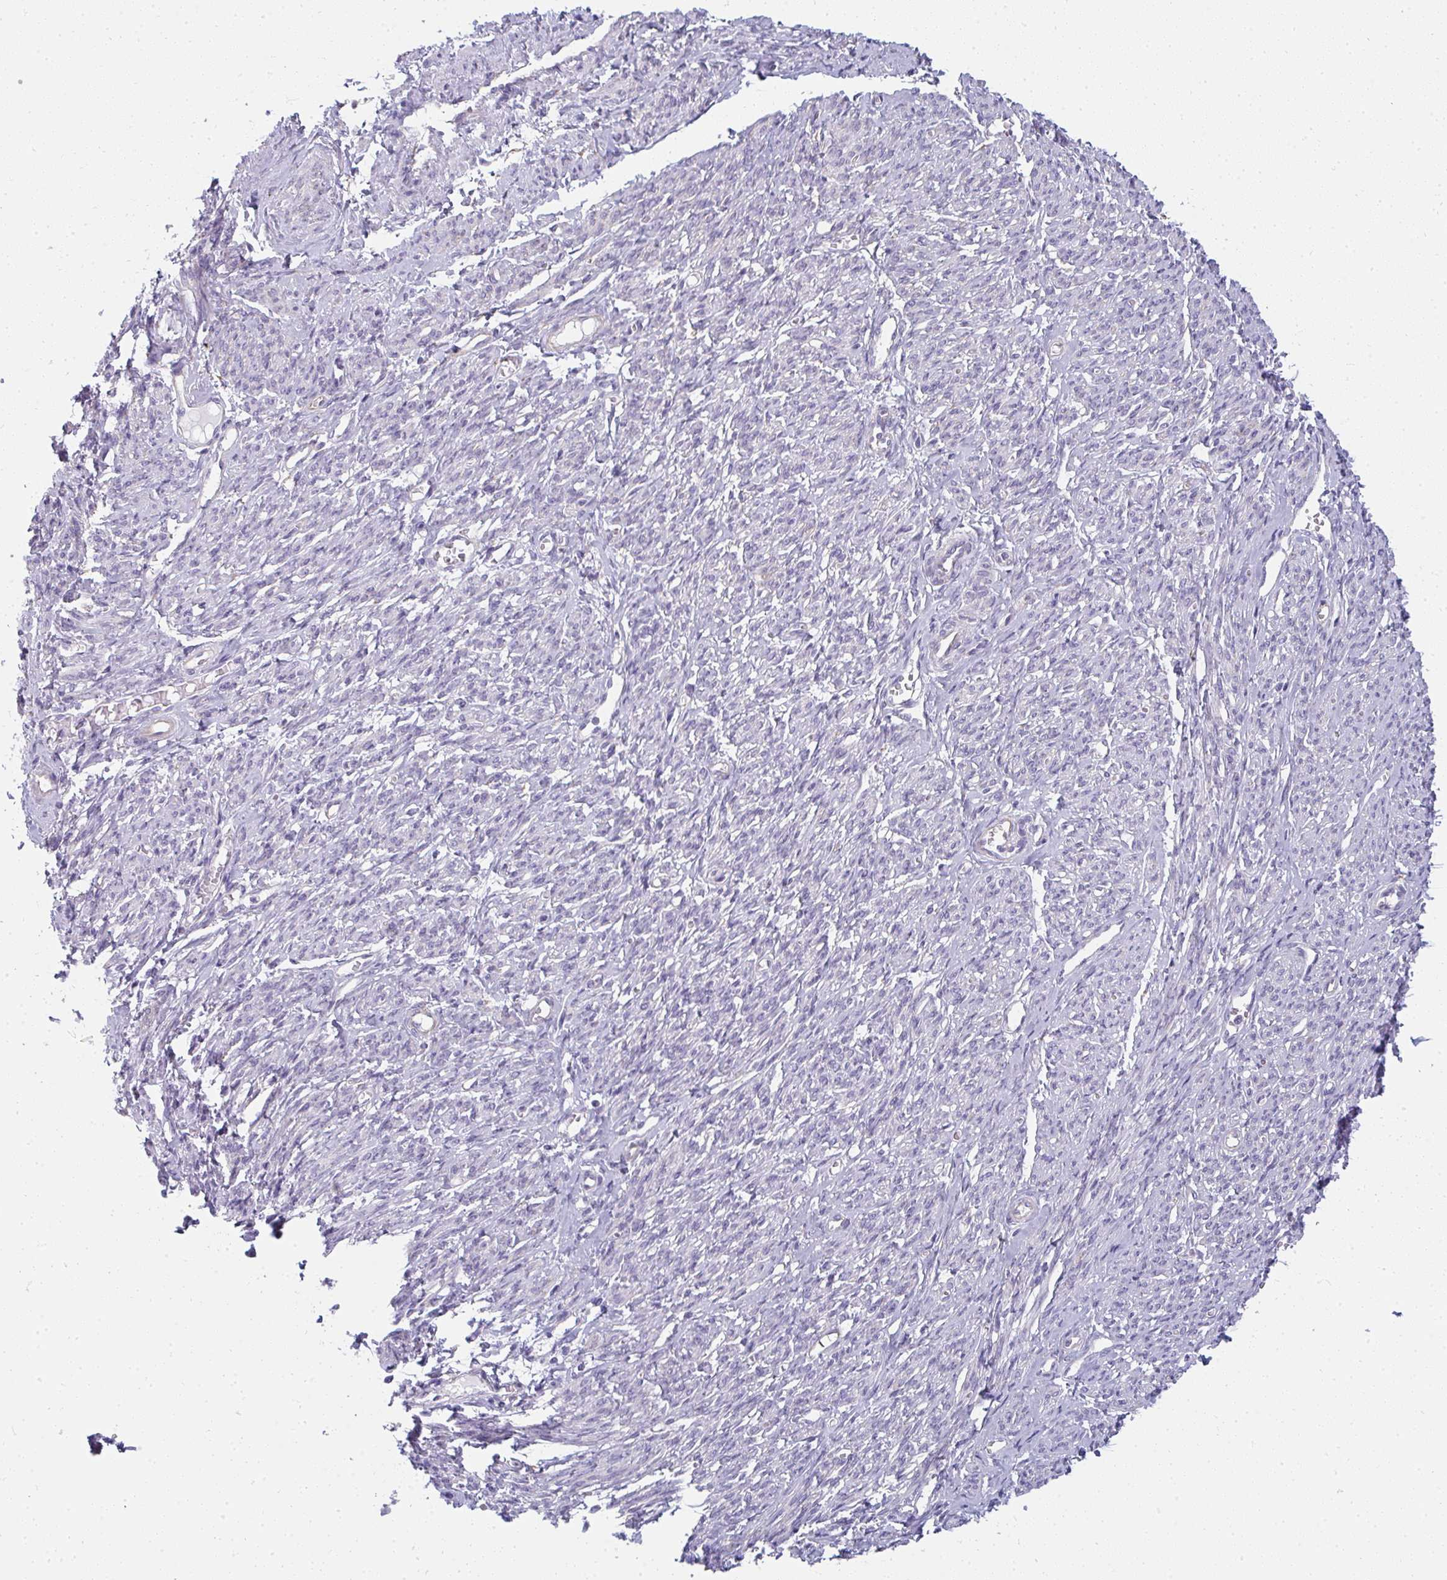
{"staining": {"intensity": "weak", "quantity": "<25%", "location": "cytoplasmic/membranous"}, "tissue": "smooth muscle", "cell_type": "Smooth muscle cells", "image_type": "normal", "snomed": [{"axis": "morphology", "description": "Normal tissue, NOS"}, {"axis": "topography", "description": "Smooth muscle"}], "caption": "IHC histopathology image of normal smooth muscle stained for a protein (brown), which displays no staining in smooth muscle cells. Brightfield microscopy of immunohistochemistry stained with DAB (3,3'-diaminobenzidine) (brown) and hematoxylin (blue), captured at high magnification.", "gene": "SHROOM1", "patient": {"sex": "female", "age": 65}}